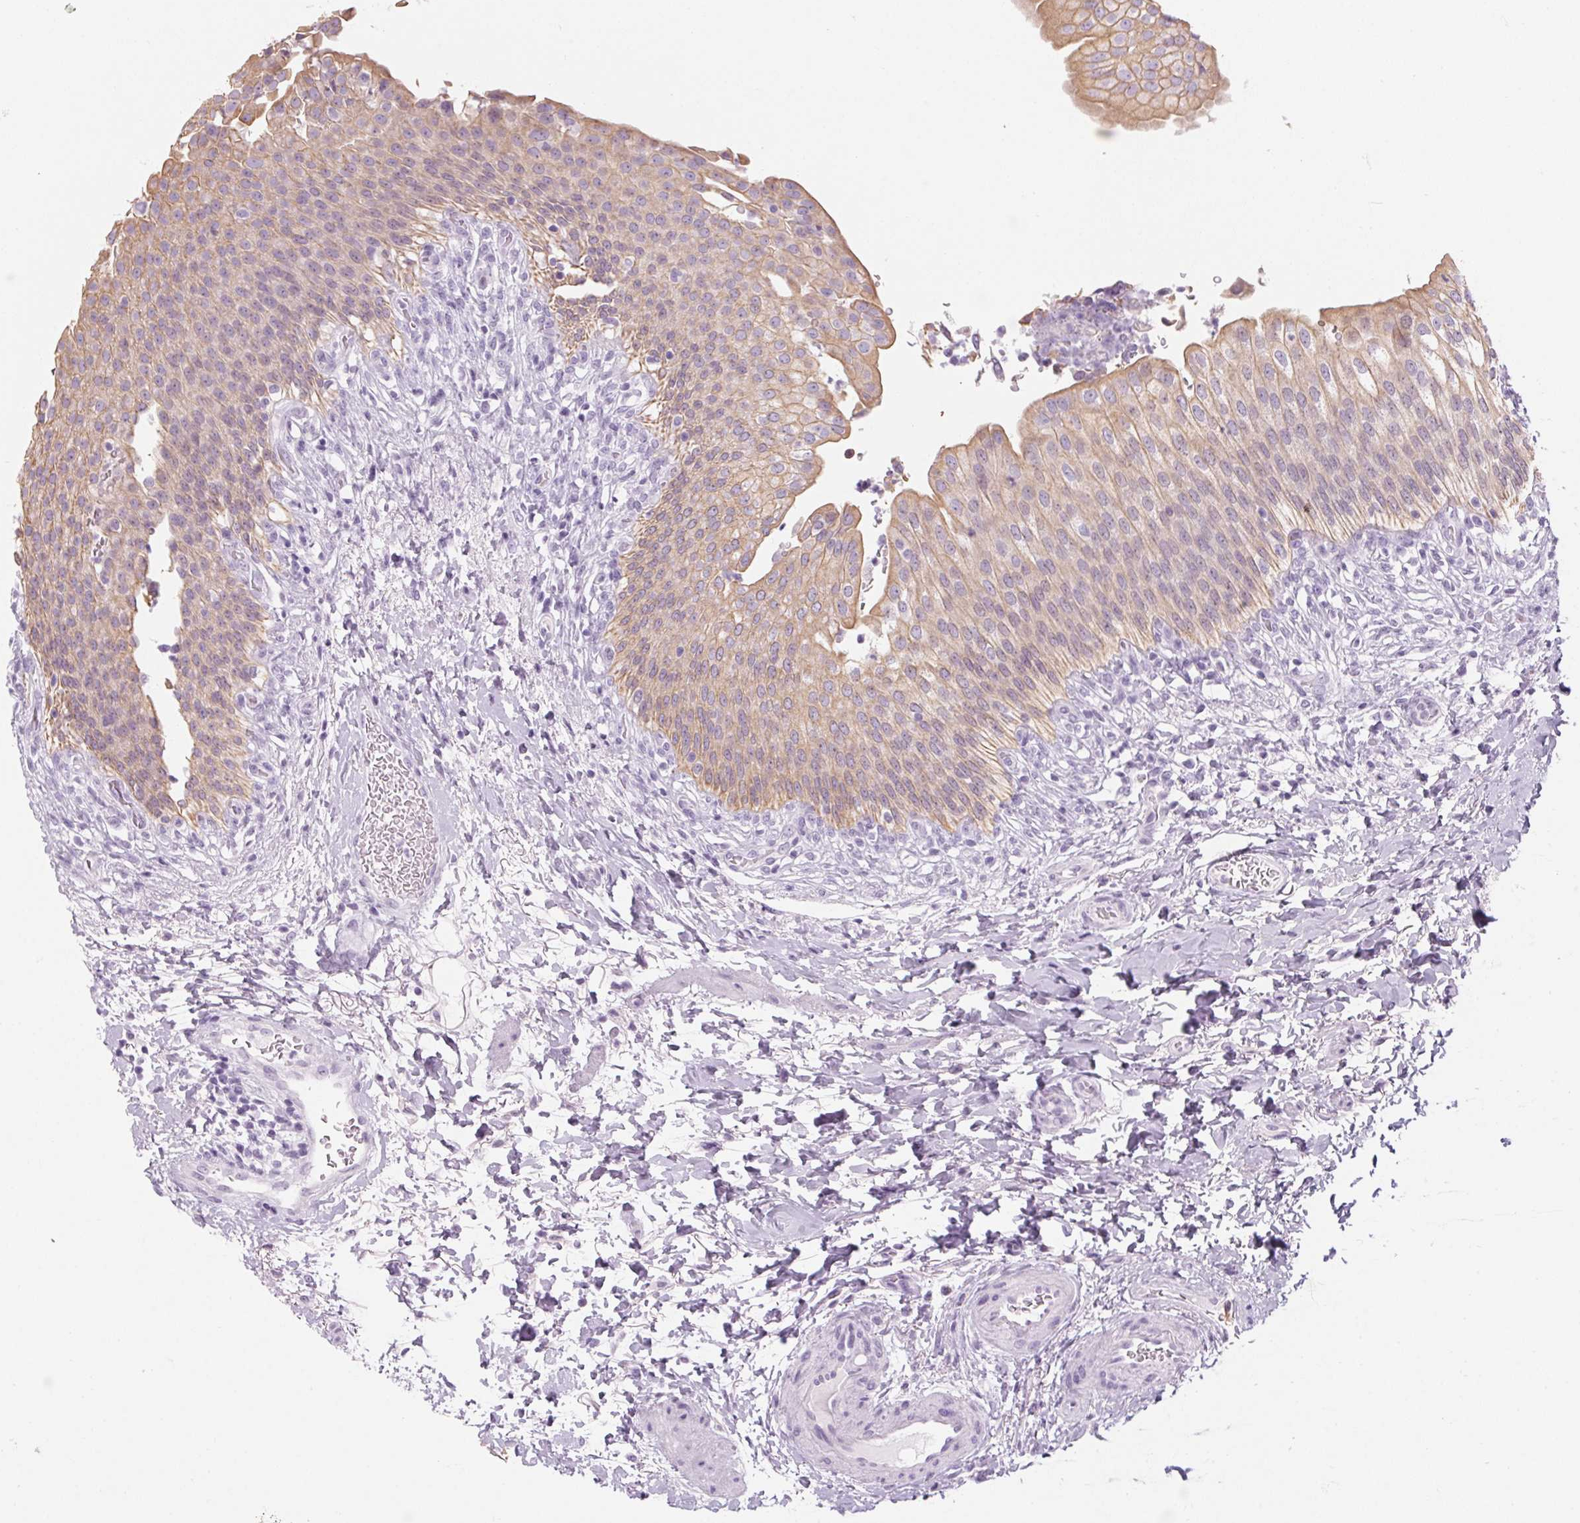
{"staining": {"intensity": "weak", "quantity": "25%-75%", "location": "cytoplasmic/membranous"}, "tissue": "urinary bladder", "cell_type": "Urothelial cells", "image_type": "normal", "snomed": [{"axis": "morphology", "description": "Normal tissue, NOS"}, {"axis": "topography", "description": "Urinary bladder"}, {"axis": "topography", "description": "Peripheral nerve tissue"}], "caption": "A high-resolution histopathology image shows immunohistochemistry staining of benign urinary bladder, which demonstrates weak cytoplasmic/membranous staining in approximately 25%-75% of urothelial cells.", "gene": "RPTN", "patient": {"sex": "female", "age": 60}}